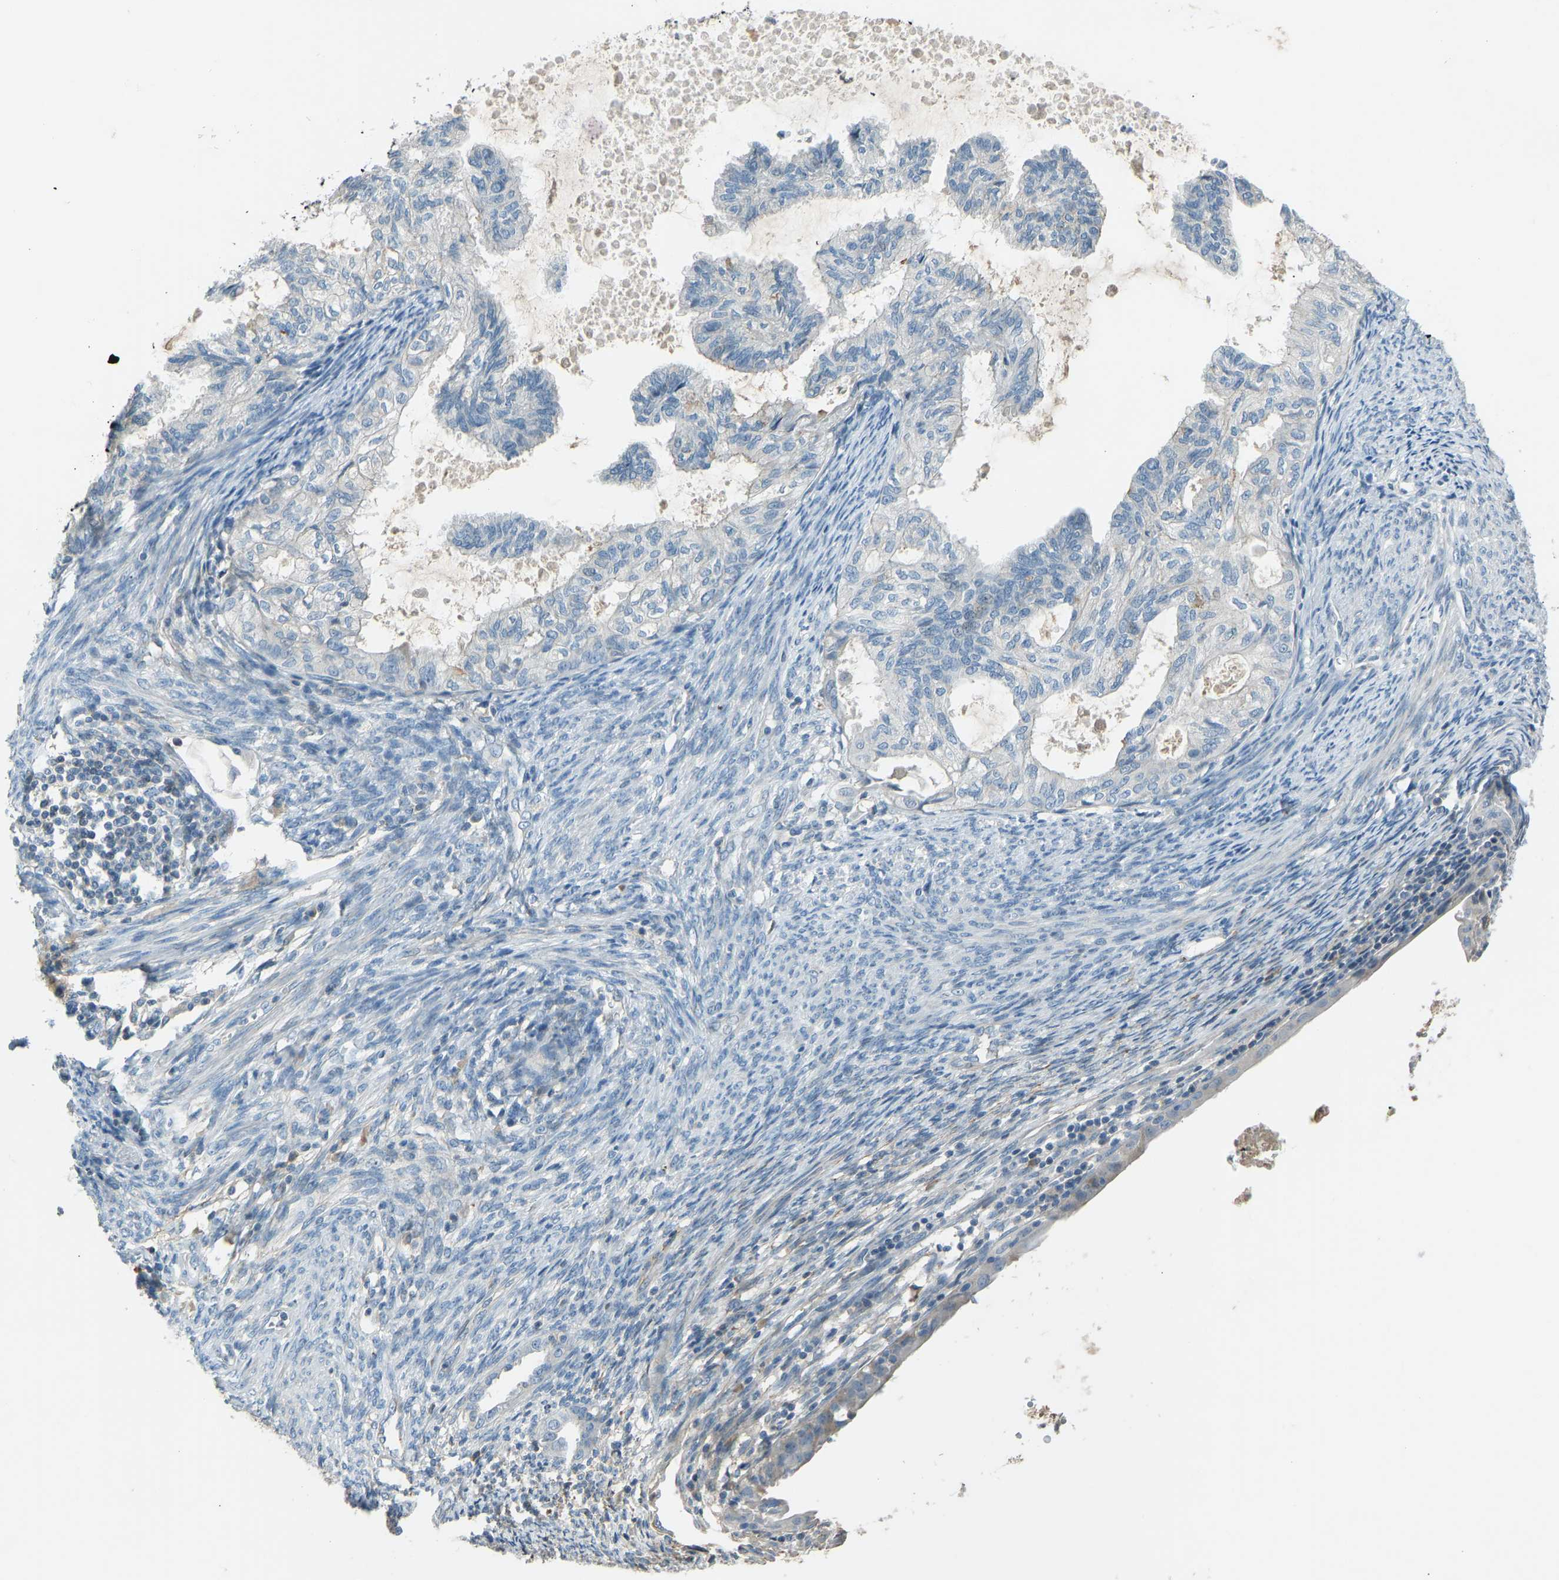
{"staining": {"intensity": "negative", "quantity": "none", "location": "none"}, "tissue": "cervical cancer", "cell_type": "Tumor cells", "image_type": "cancer", "snomed": [{"axis": "morphology", "description": "Normal tissue, NOS"}, {"axis": "morphology", "description": "Adenocarcinoma, NOS"}, {"axis": "topography", "description": "Cervix"}, {"axis": "topography", "description": "Endometrium"}], "caption": "Immunohistochemical staining of adenocarcinoma (cervical) displays no significant positivity in tumor cells.", "gene": "FBLN2", "patient": {"sex": "female", "age": 86}}